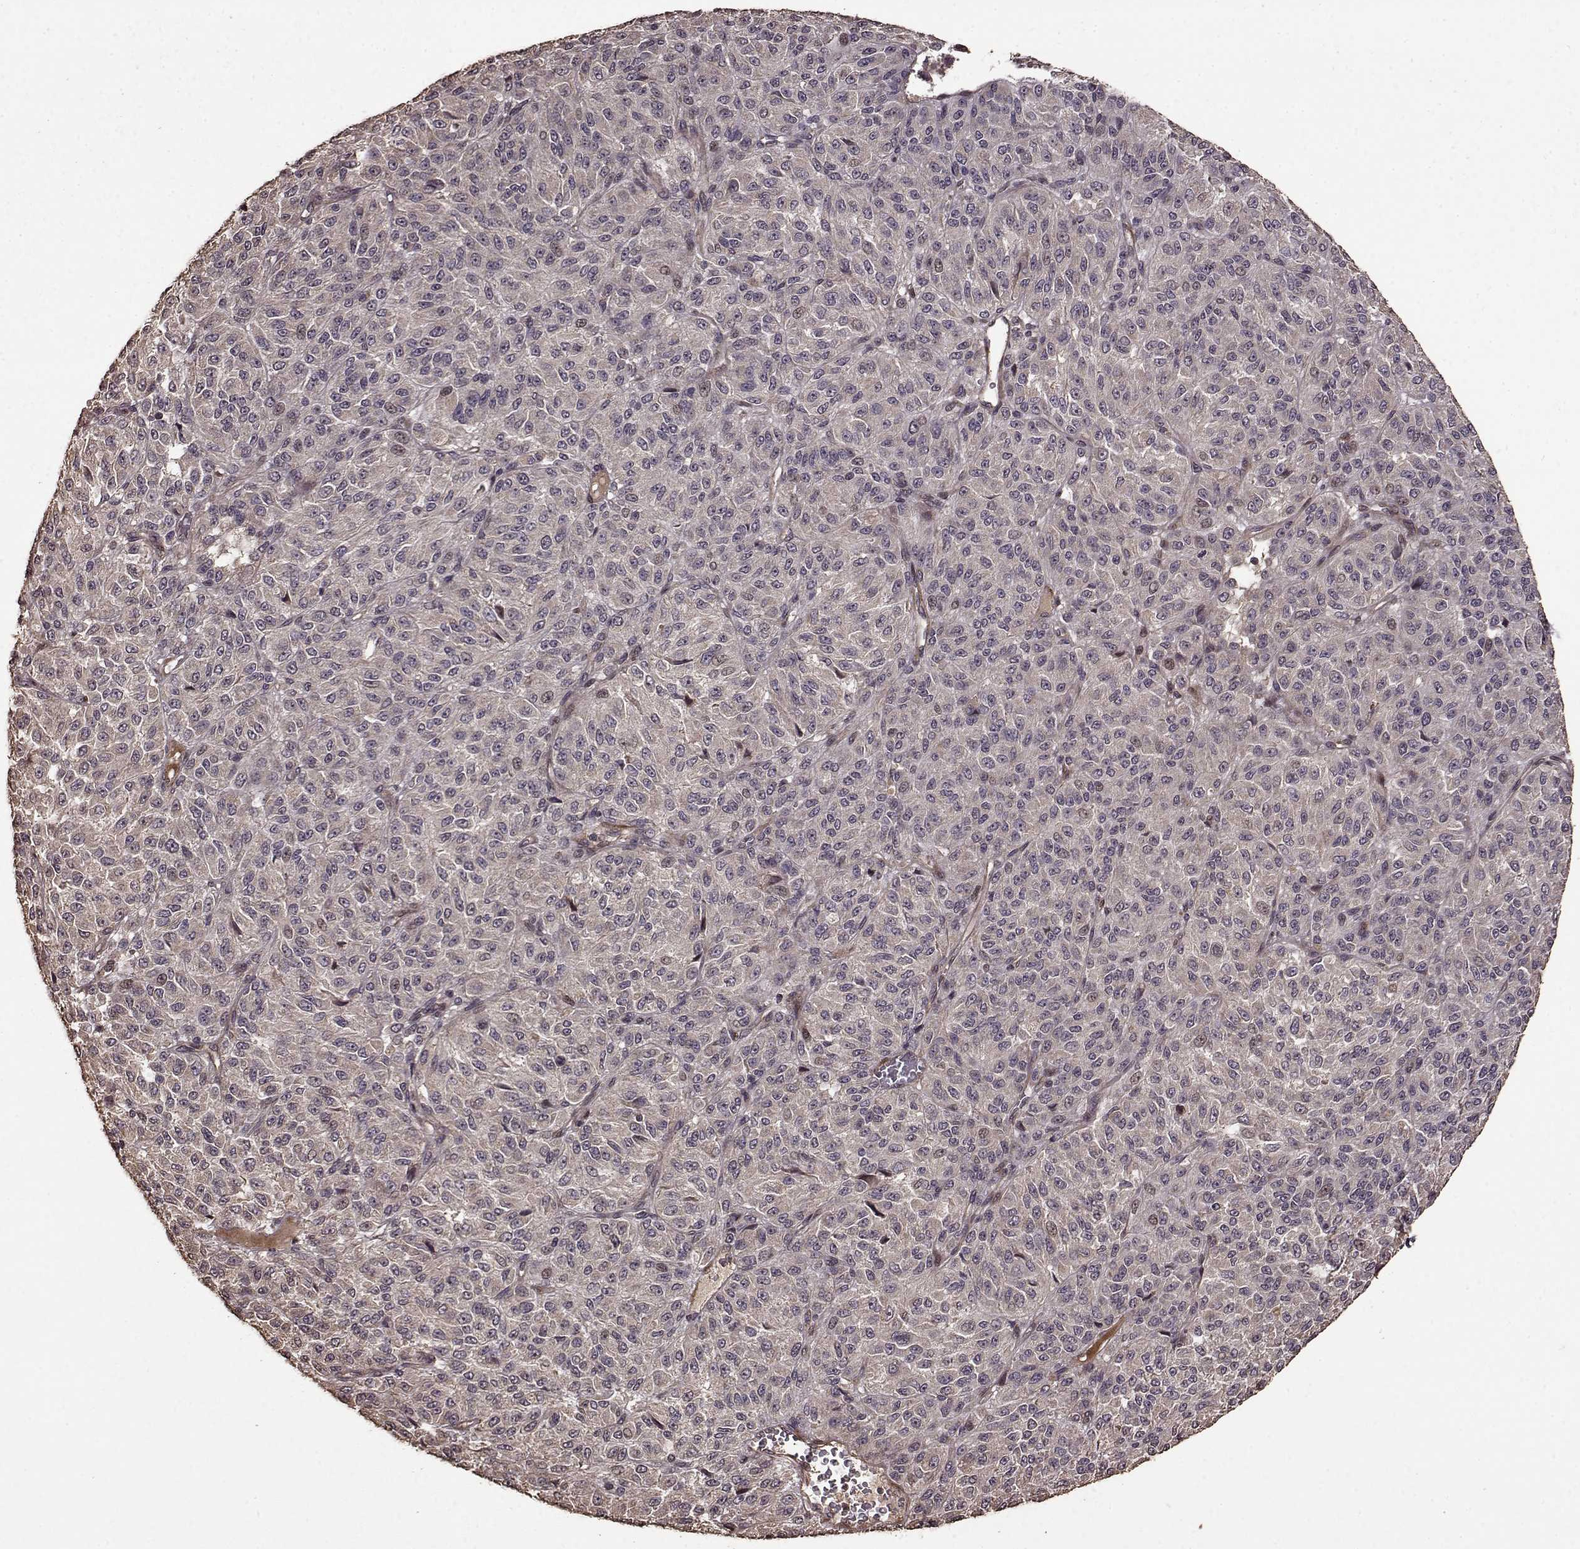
{"staining": {"intensity": "negative", "quantity": "none", "location": "none"}, "tissue": "melanoma", "cell_type": "Tumor cells", "image_type": "cancer", "snomed": [{"axis": "morphology", "description": "Malignant melanoma, Metastatic site"}, {"axis": "topography", "description": "Brain"}], "caption": "This is a photomicrograph of immunohistochemistry (IHC) staining of melanoma, which shows no expression in tumor cells. Brightfield microscopy of immunohistochemistry stained with DAB (brown) and hematoxylin (blue), captured at high magnification.", "gene": "FBXW11", "patient": {"sex": "female", "age": 56}}